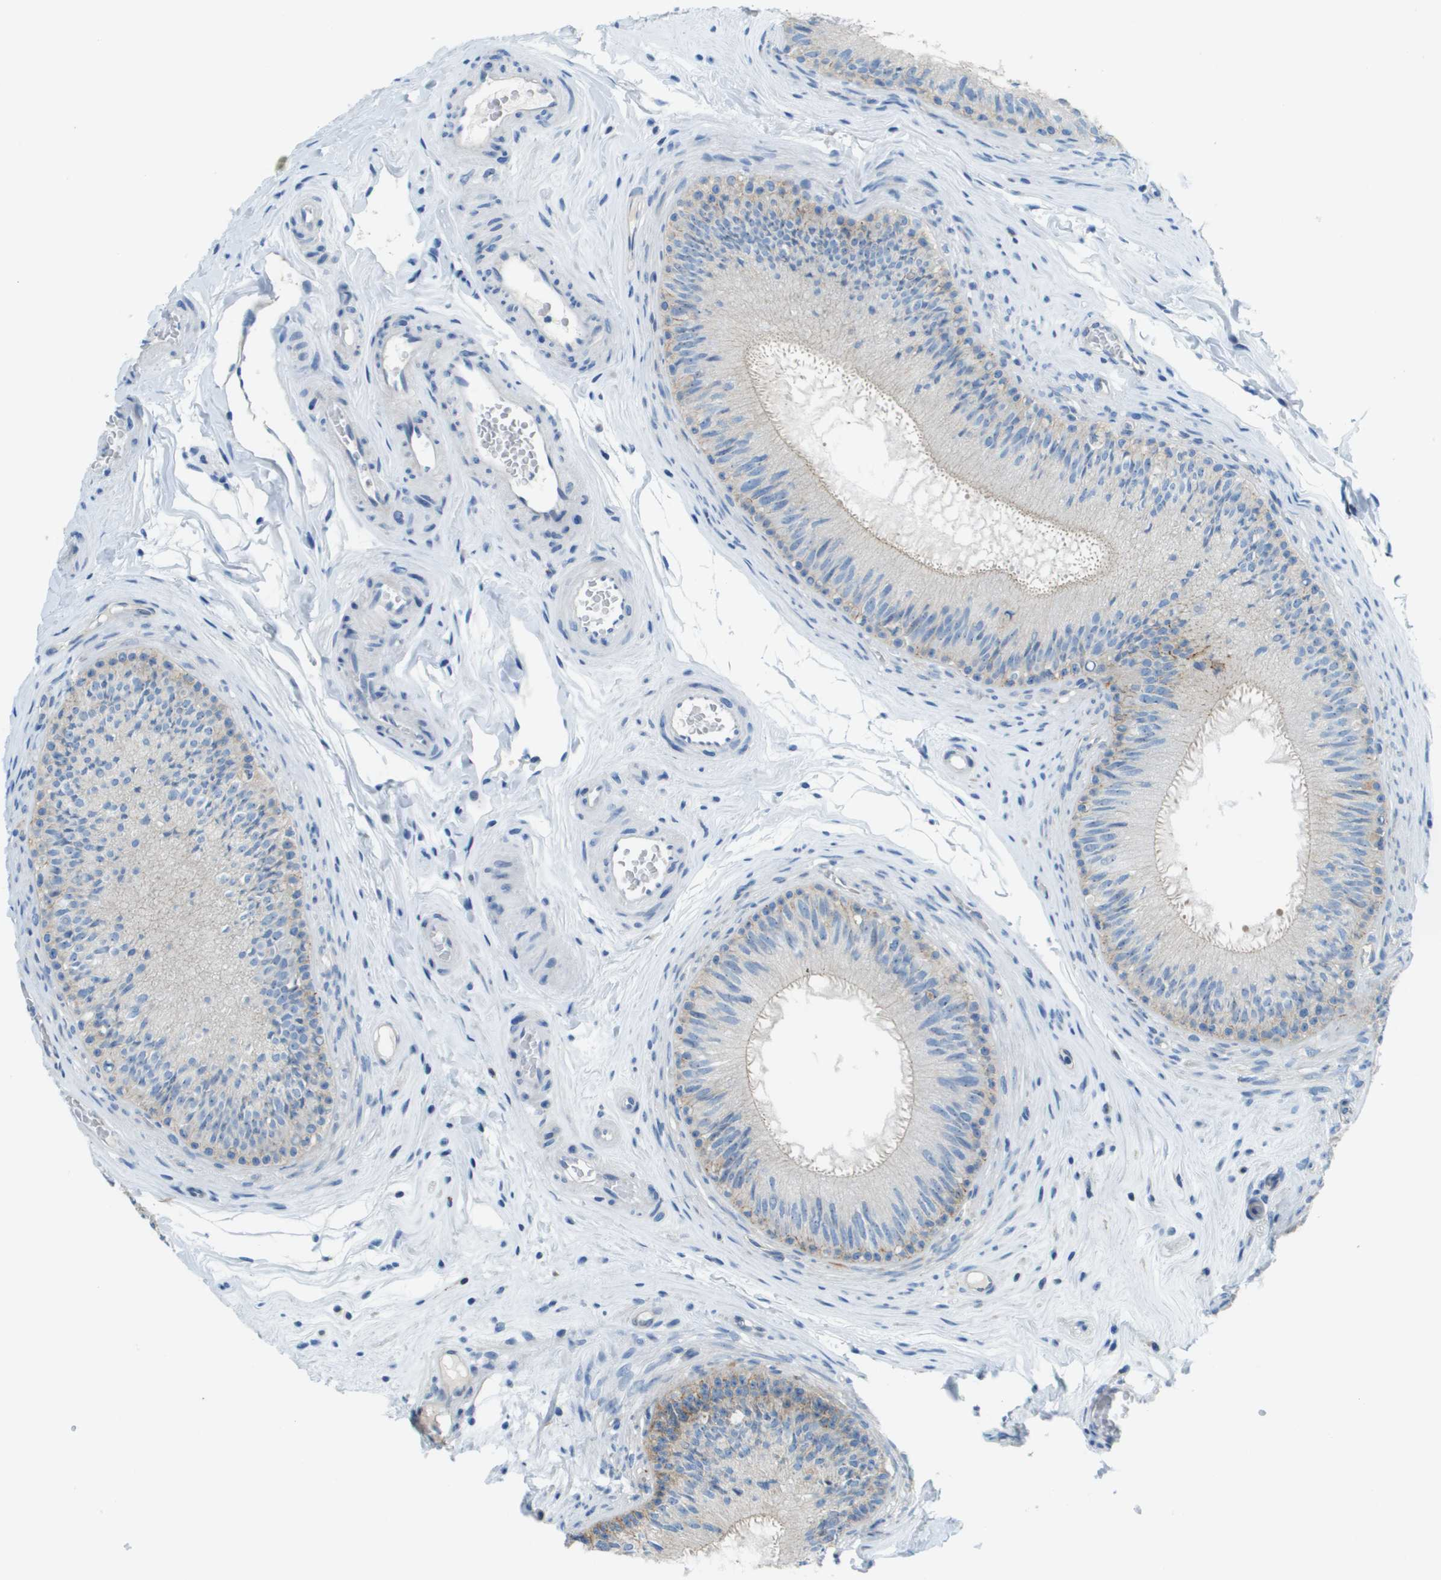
{"staining": {"intensity": "weak", "quantity": "<25%", "location": "cytoplasmic/membranous"}, "tissue": "epididymis", "cell_type": "Glandular cells", "image_type": "normal", "snomed": [{"axis": "morphology", "description": "Normal tissue, NOS"}, {"axis": "topography", "description": "Testis"}, {"axis": "topography", "description": "Epididymis"}], "caption": "Protein analysis of unremarkable epididymis exhibits no significant positivity in glandular cells.", "gene": "SDC1", "patient": {"sex": "male", "age": 36}}